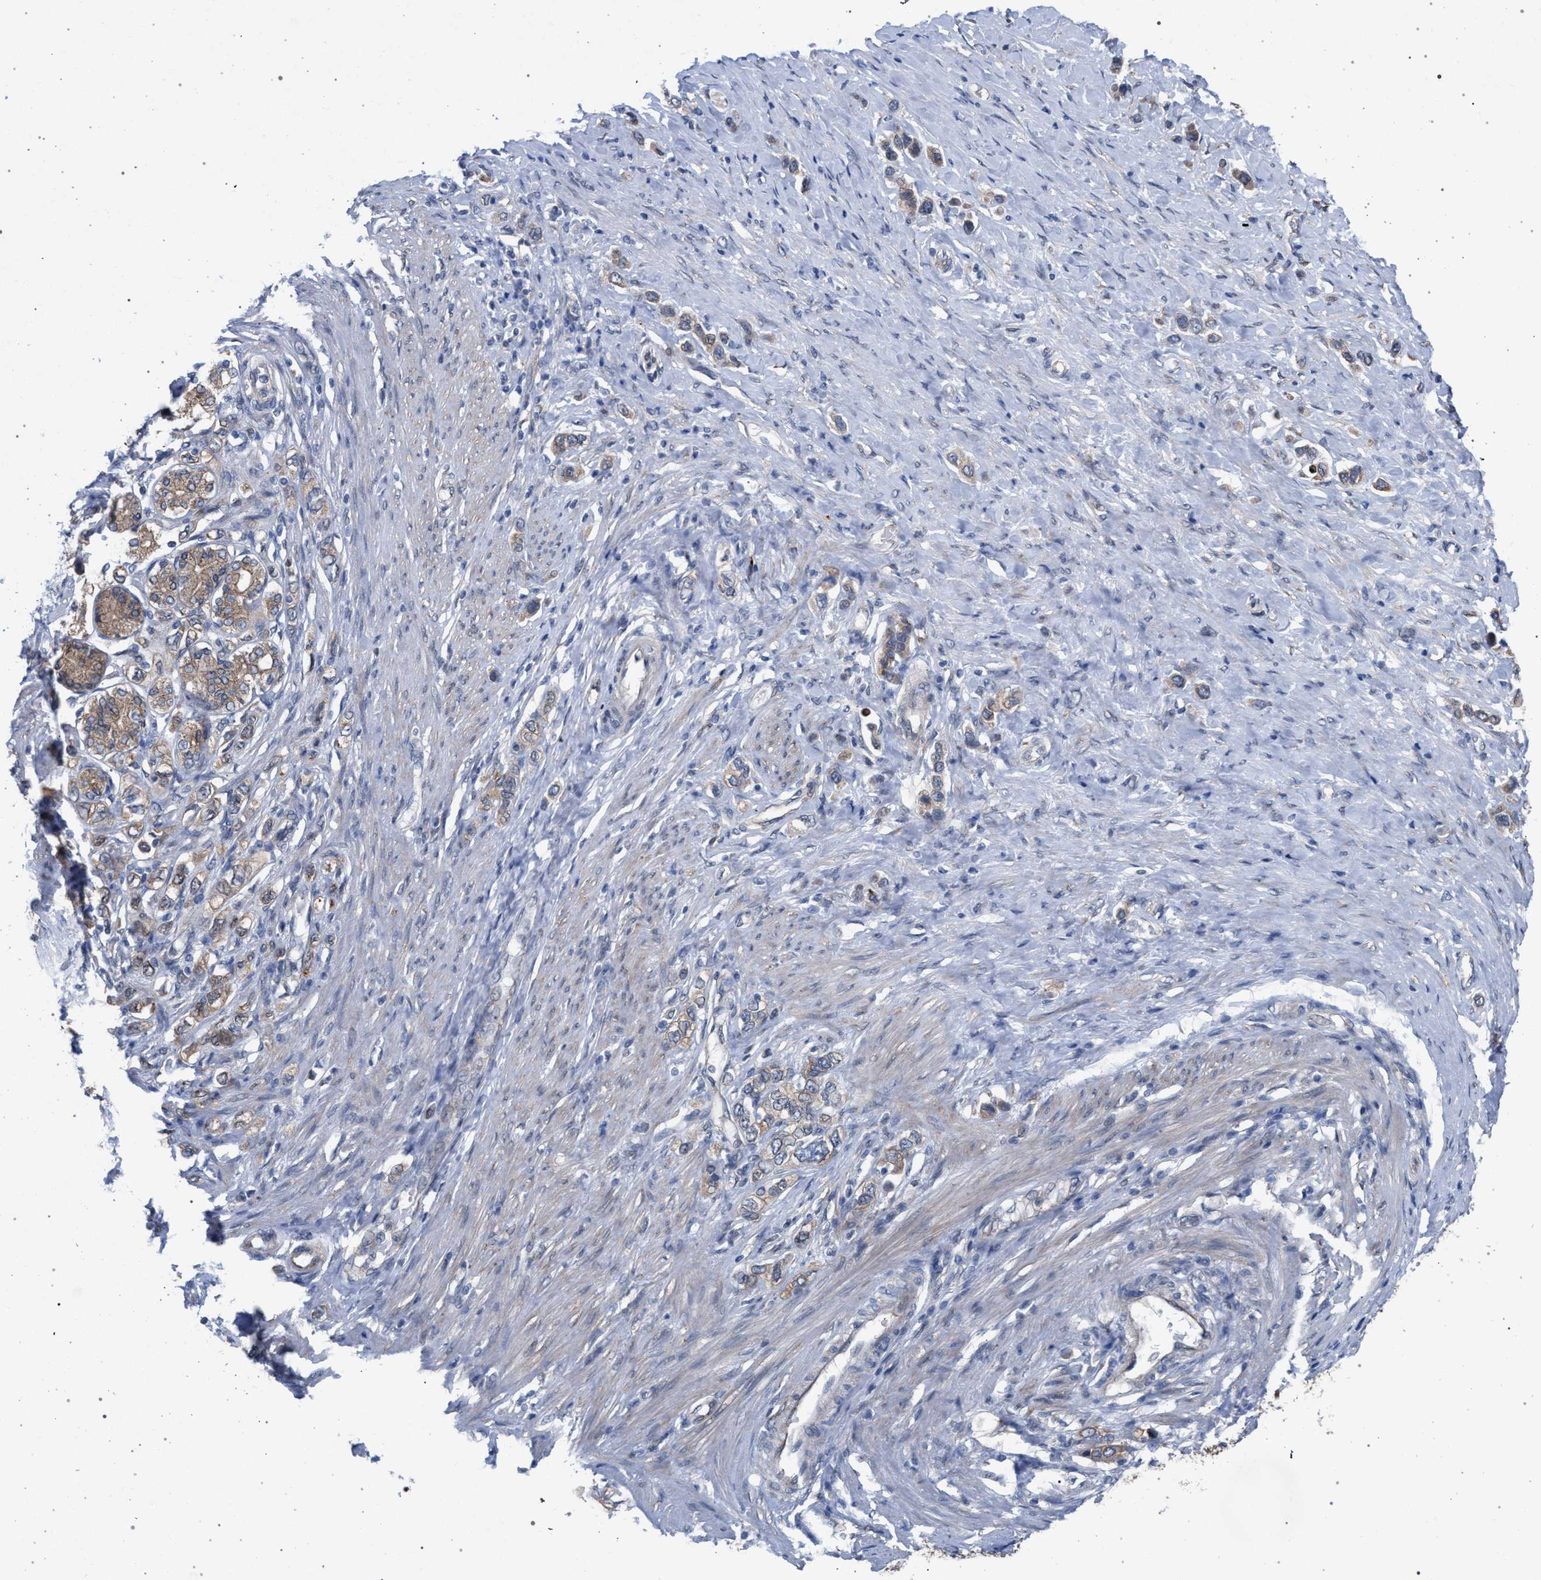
{"staining": {"intensity": "weak", "quantity": ">75%", "location": "cytoplasmic/membranous"}, "tissue": "stomach cancer", "cell_type": "Tumor cells", "image_type": "cancer", "snomed": [{"axis": "morphology", "description": "Adenocarcinoma, NOS"}, {"axis": "topography", "description": "Stomach"}], "caption": "Immunohistochemistry of stomach adenocarcinoma displays low levels of weak cytoplasmic/membranous positivity in approximately >75% of tumor cells.", "gene": "ARPC5L", "patient": {"sex": "female", "age": 65}}